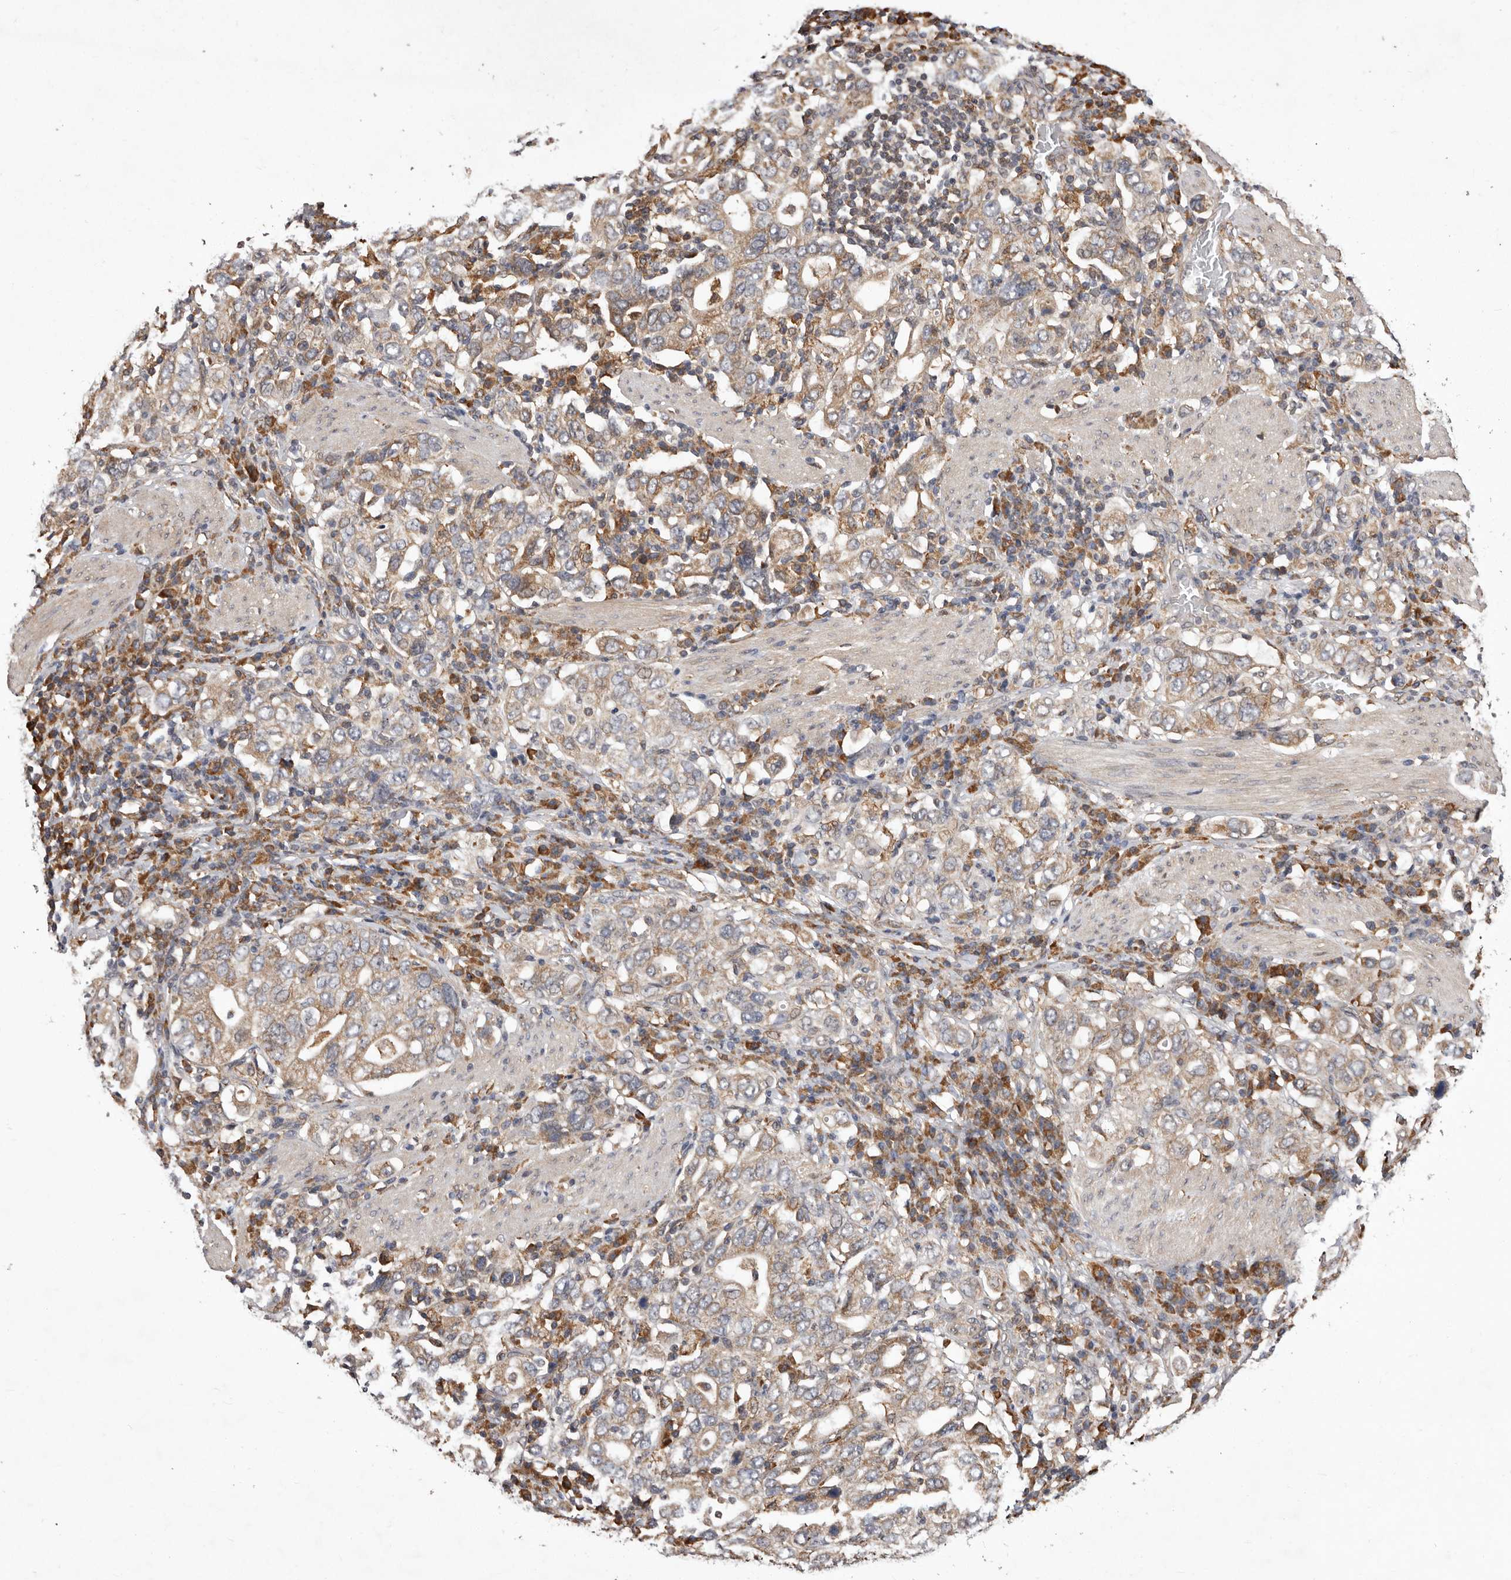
{"staining": {"intensity": "weak", "quantity": "25%-75%", "location": "cytoplasmic/membranous"}, "tissue": "stomach cancer", "cell_type": "Tumor cells", "image_type": "cancer", "snomed": [{"axis": "morphology", "description": "Adenocarcinoma, NOS"}, {"axis": "topography", "description": "Stomach, upper"}], "caption": "High-magnification brightfield microscopy of stomach cancer stained with DAB (brown) and counterstained with hematoxylin (blue). tumor cells exhibit weak cytoplasmic/membranous positivity is present in approximately25%-75% of cells.", "gene": "RRM2B", "patient": {"sex": "male", "age": 62}}